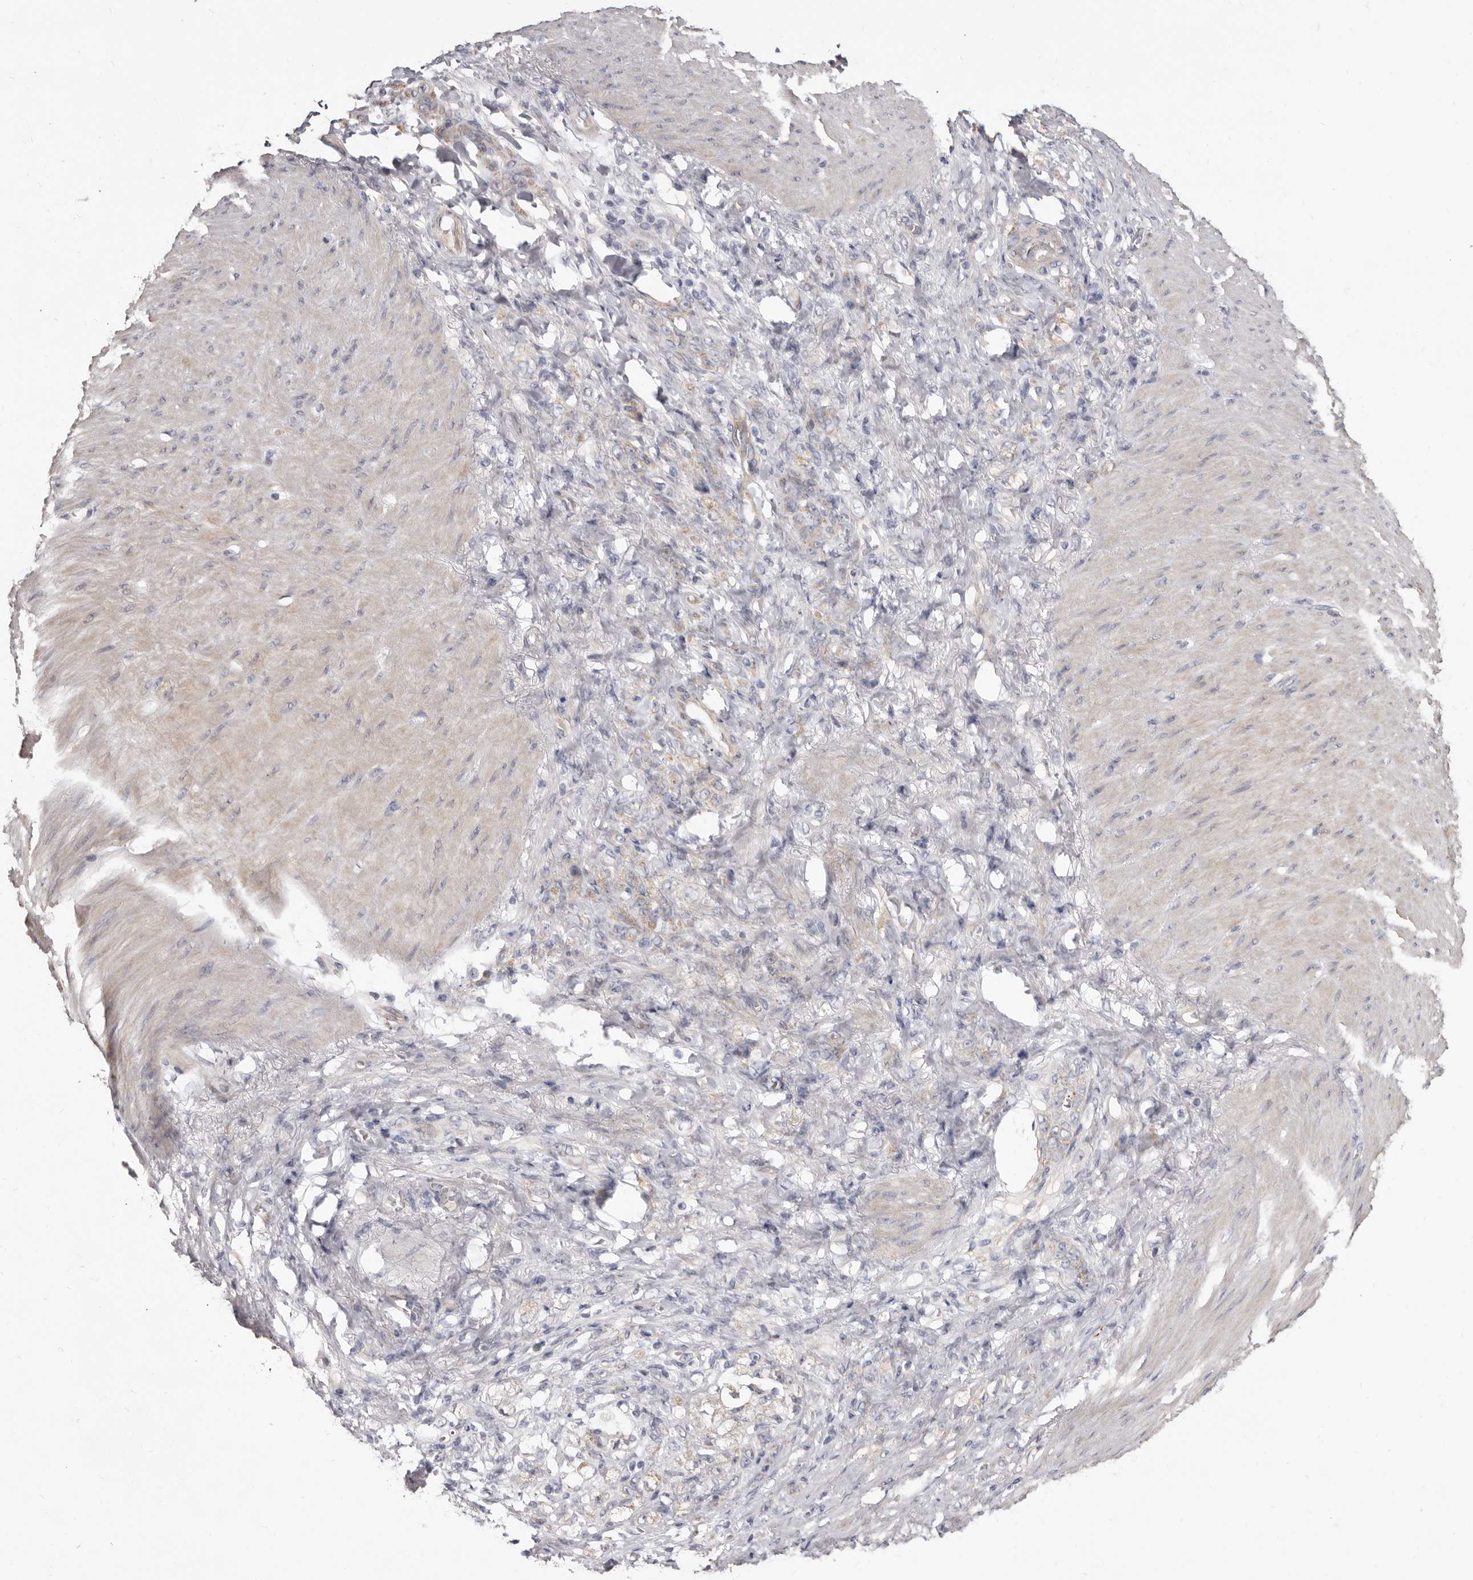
{"staining": {"intensity": "weak", "quantity": "25%-75%", "location": "cytoplasmic/membranous"}, "tissue": "stomach cancer", "cell_type": "Tumor cells", "image_type": "cancer", "snomed": [{"axis": "morphology", "description": "Normal tissue, NOS"}, {"axis": "morphology", "description": "Adenocarcinoma, NOS"}, {"axis": "topography", "description": "Stomach"}], "caption": "High-power microscopy captured an IHC photomicrograph of stomach adenocarcinoma, revealing weak cytoplasmic/membranous positivity in about 25%-75% of tumor cells. Ihc stains the protein in brown and the nuclei are stained blue.", "gene": "SPTA1", "patient": {"sex": "male", "age": 82}}